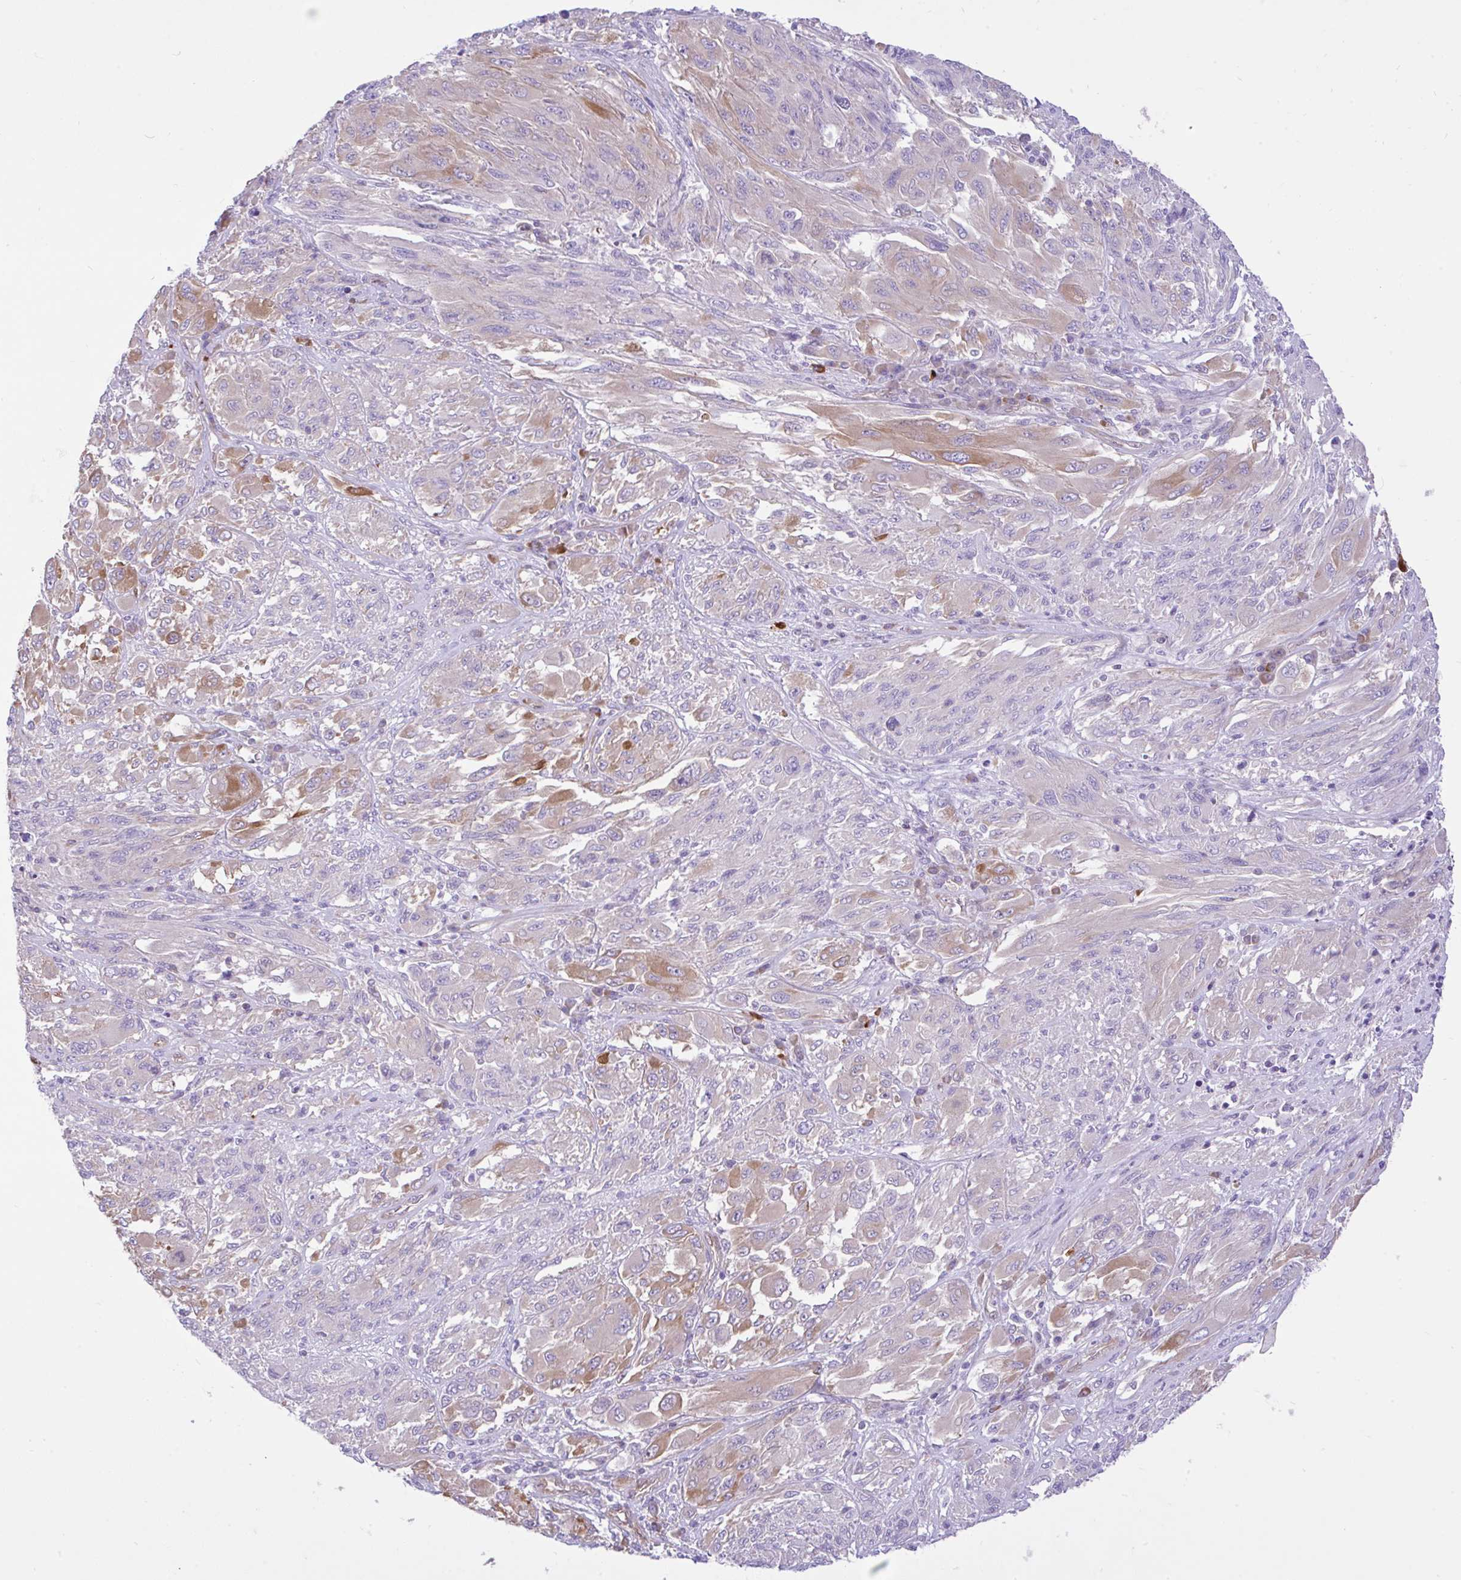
{"staining": {"intensity": "moderate", "quantity": "<25%", "location": "cytoplasmic/membranous"}, "tissue": "melanoma", "cell_type": "Tumor cells", "image_type": "cancer", "snomed": [{"axis": "morphology", "description": "Malignant melanoma, NOS"}, {"axis": "topography", "description": "Skin"}], "caption": "DAB immunohistochemical staining of human malignant melanoma exhibits moderate cytoplasmic/membranous protein positivity in approximately <25% of tumor cells.", "gene": "EEF1A2", "patient": {"sex": "female", "age": 91}}